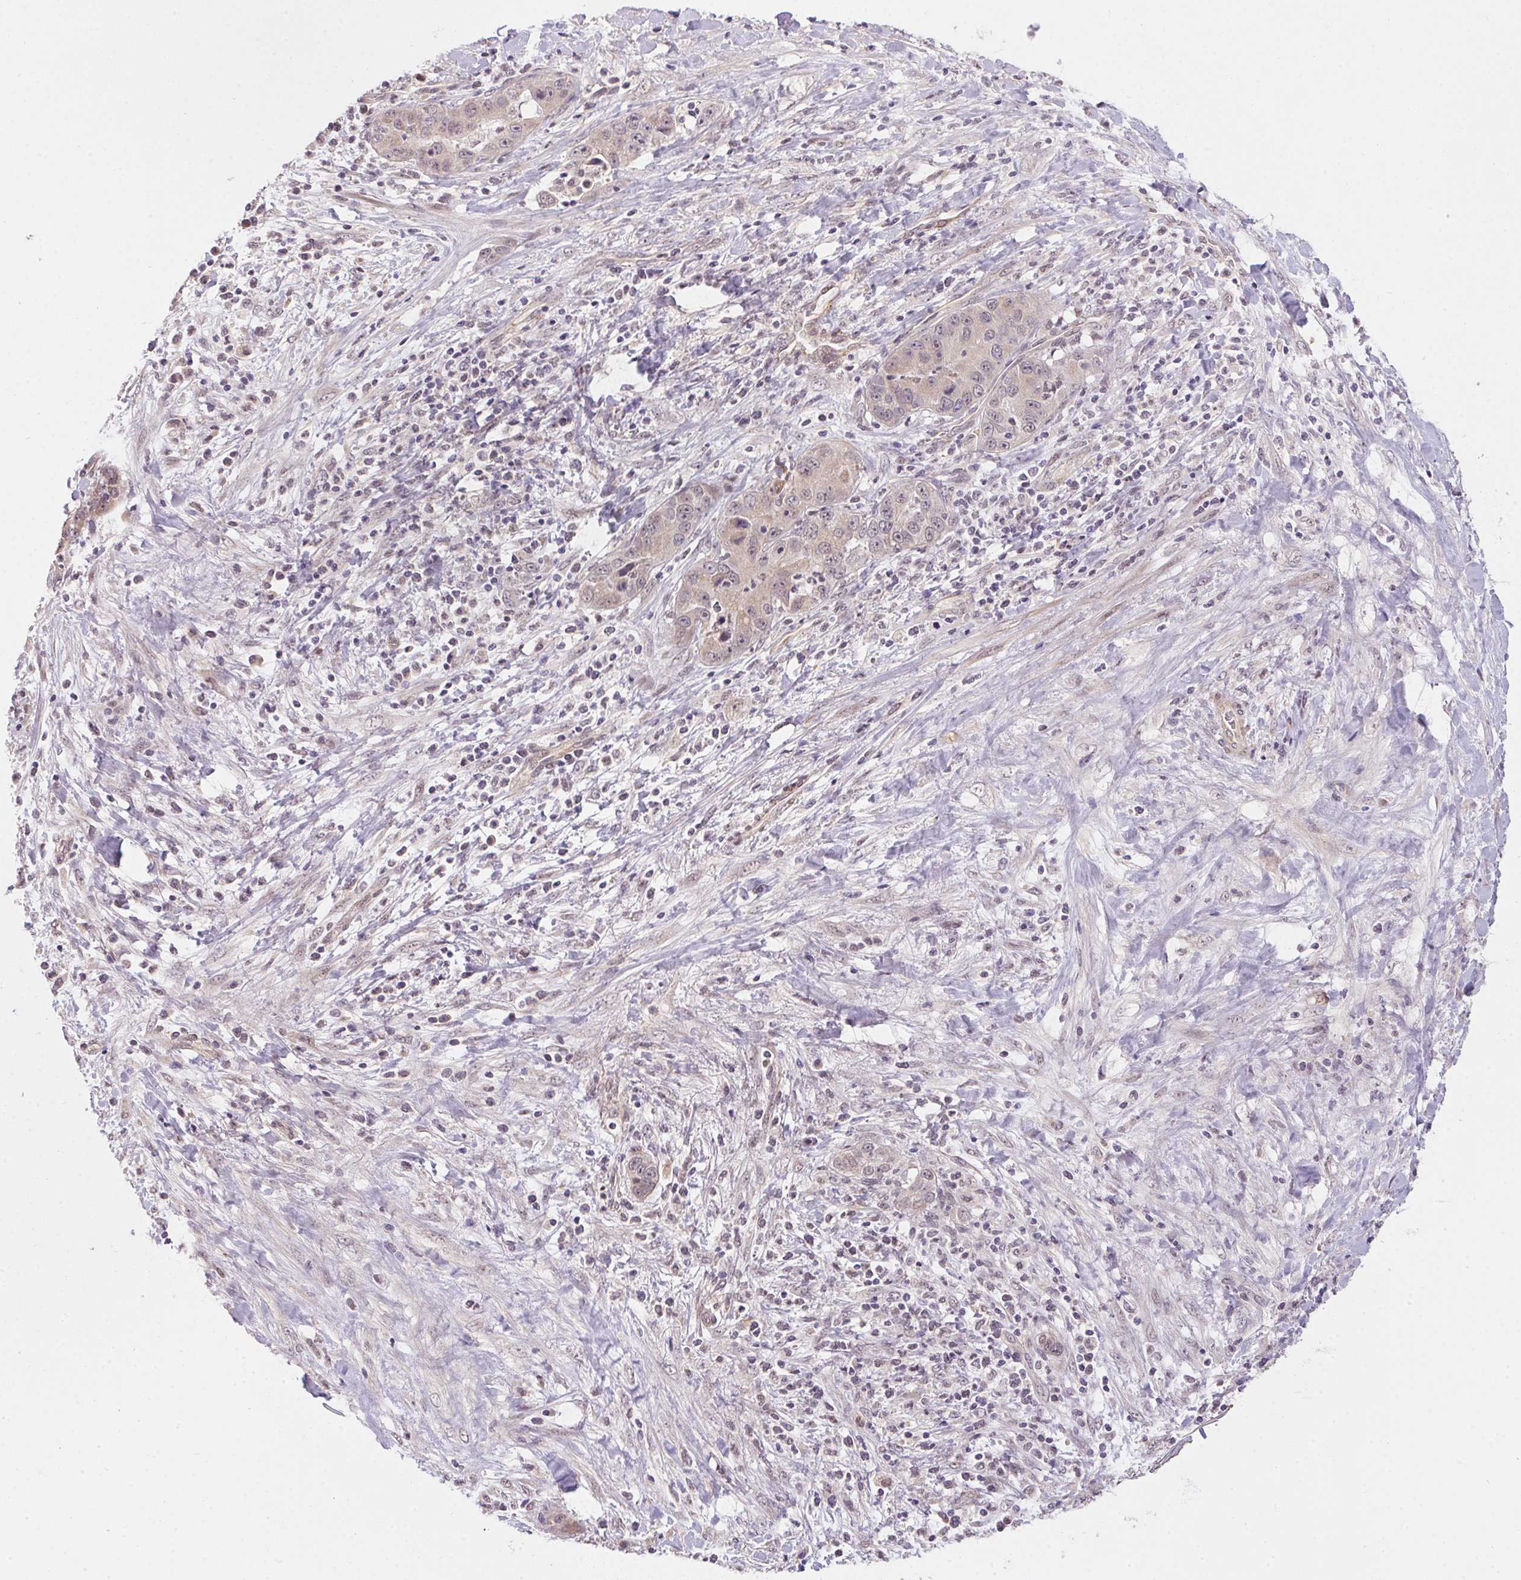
{"staining": {"intensity": "weak", "quantity": "25%-75%", "location": "nuclear"}, "tissue": "liver cancer", "cell_type": "Tumor cells", "image_type": "cancer", "snomed": [{"axis": "morphology", "description": "Cholangiocarcinoma"}, {"axis": "topography", "description": "Liver"}], "caption": "The micrograph displays immunohistochemical staining of liver cancer (cholangiocarcinoma). There is weak nuclear positivity is identified in approximately 25%-75% of tumor cells.", "gene": "CFAP92", "patient": {"sex": "female", "age": 52}}